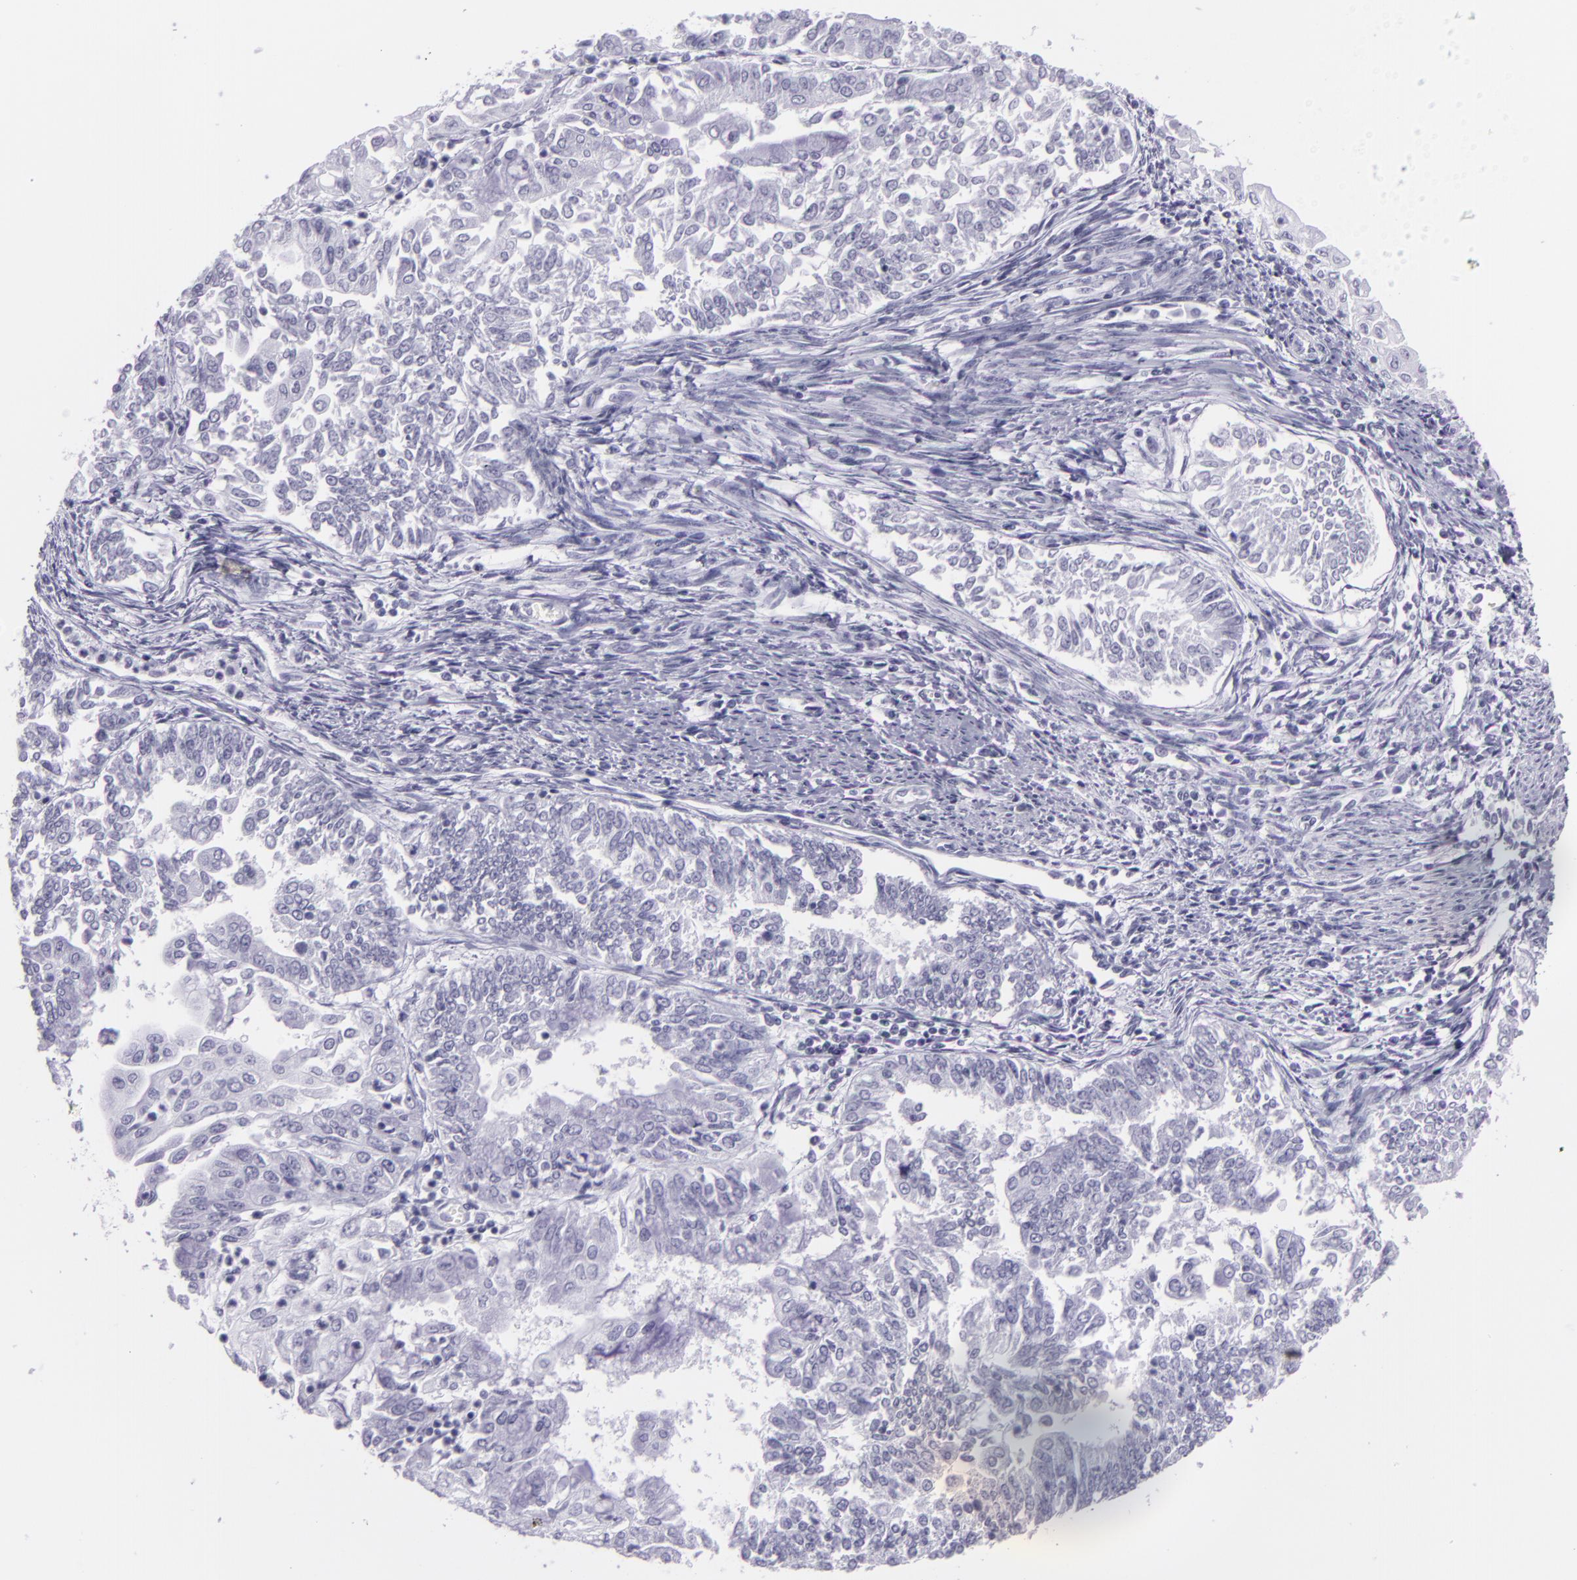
{"staining": {"intensity": "negative", "quantity": "none", "location": "none"}, "tissue": "endometrial cancer", "cell_type": "Tumor cells", "image_type": "cancer", "snomed": [{"axis": "morphology", "description": "Adenocarcinoma, NOS"}, {"axis": "topography", "description": "Endometrium"}], "caption": "The image shows no staining of tumor cells in adenocarcinoma (endometrial).", "gene": "MUC6", "patient": {"sex": "female", "age": 75}}